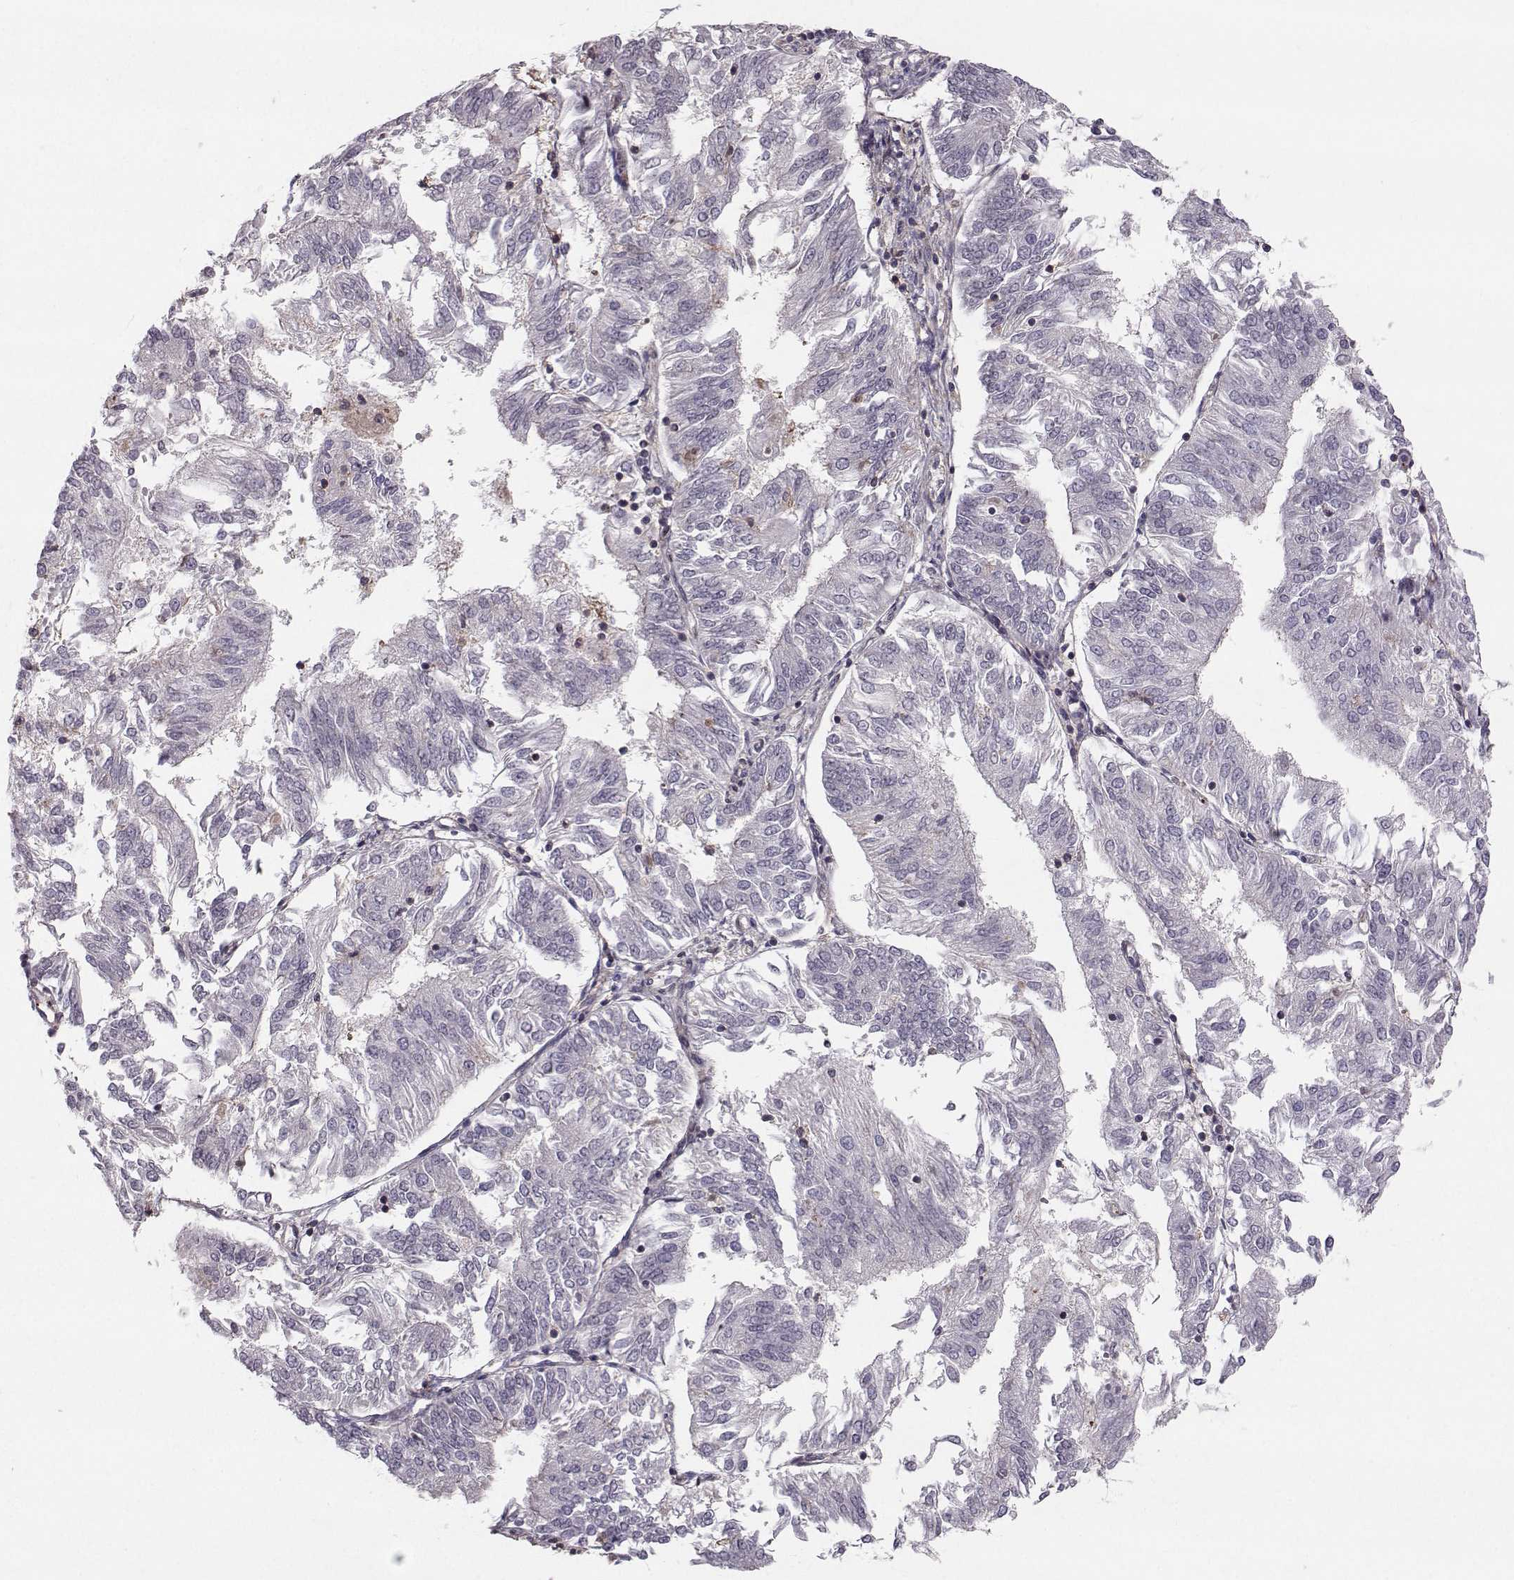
{"staining": {"intensity": "negative", "quantity": "none", "location": "none"}, "tissue": "endometrial cancer", "cell_type": "Tumor cells", "image_type": "cancer", "snomed": [{"axis": "morphology", "description": "Adenocarcinoma, NOS"}, {"axis": "topography", "description": "Endometrium"}], "caption": "The photomicrograph displays no significant staining in tumor cells of endometrial cancer (adenocarcinoma).", "gene": "ASB16", "patient": {"sex": "female", "age": 58}}